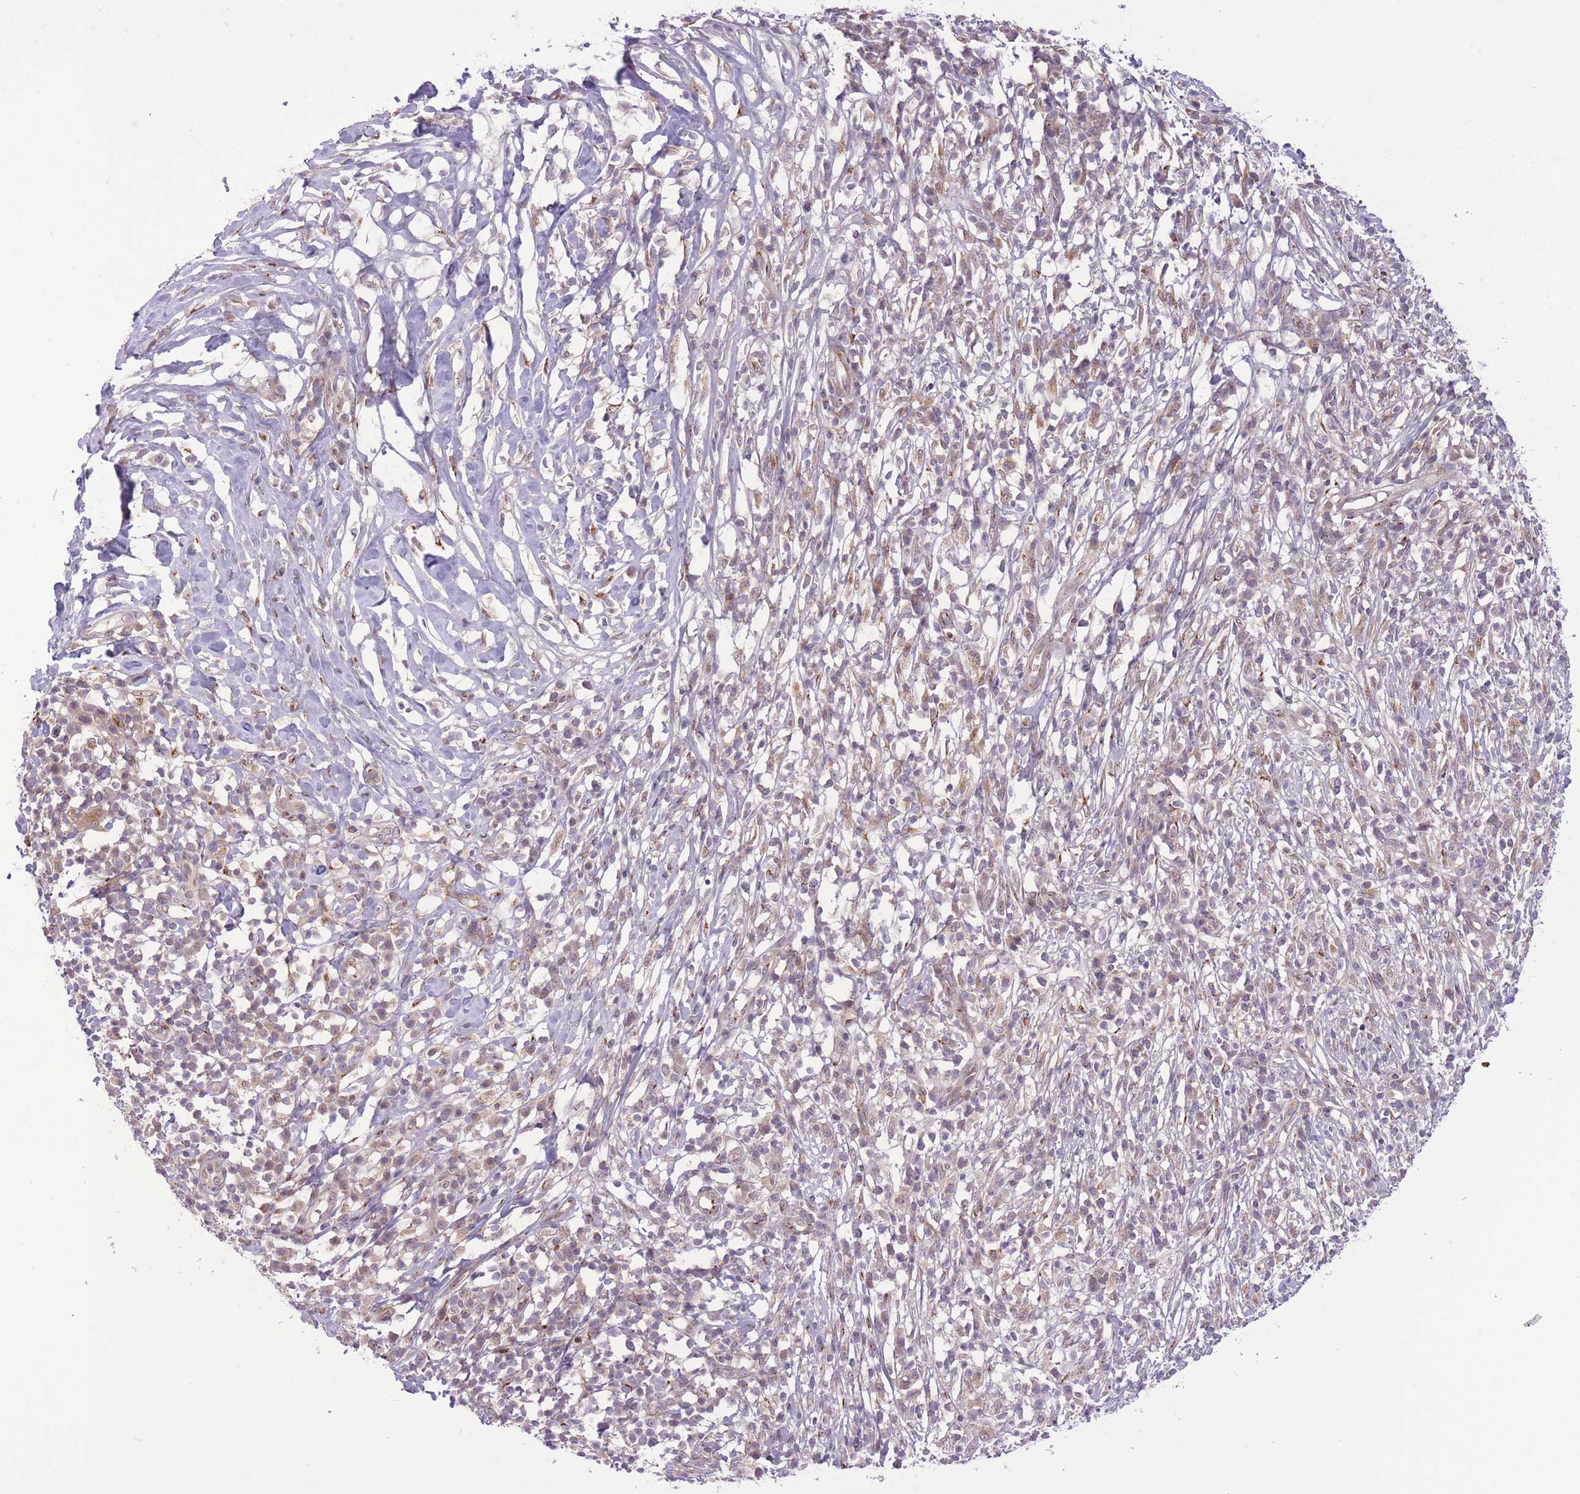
{"staining": {"intensity": "weak", "quantity": "<25%", "location": "cytoplasmic/membranous"}, "tissue": "melanoma", "cell_type": "Tumor cells", "image_type": "cancer", "snomed": [{"axis": "morphology", "description": "Malignant melanoma, NOS"}, {"axis": "topography", "description": "Skin"}], "caption": "IHC of melanoma demonstrates no positivity in tumor cells. The staining was performed using DAB to visualize the protein expression in brown, while the nuclei were stained in blue with hematoxylin (Magnification: 20x).", "gene": "ZBED5", "patient": {"sex": "male", "age": 66}}